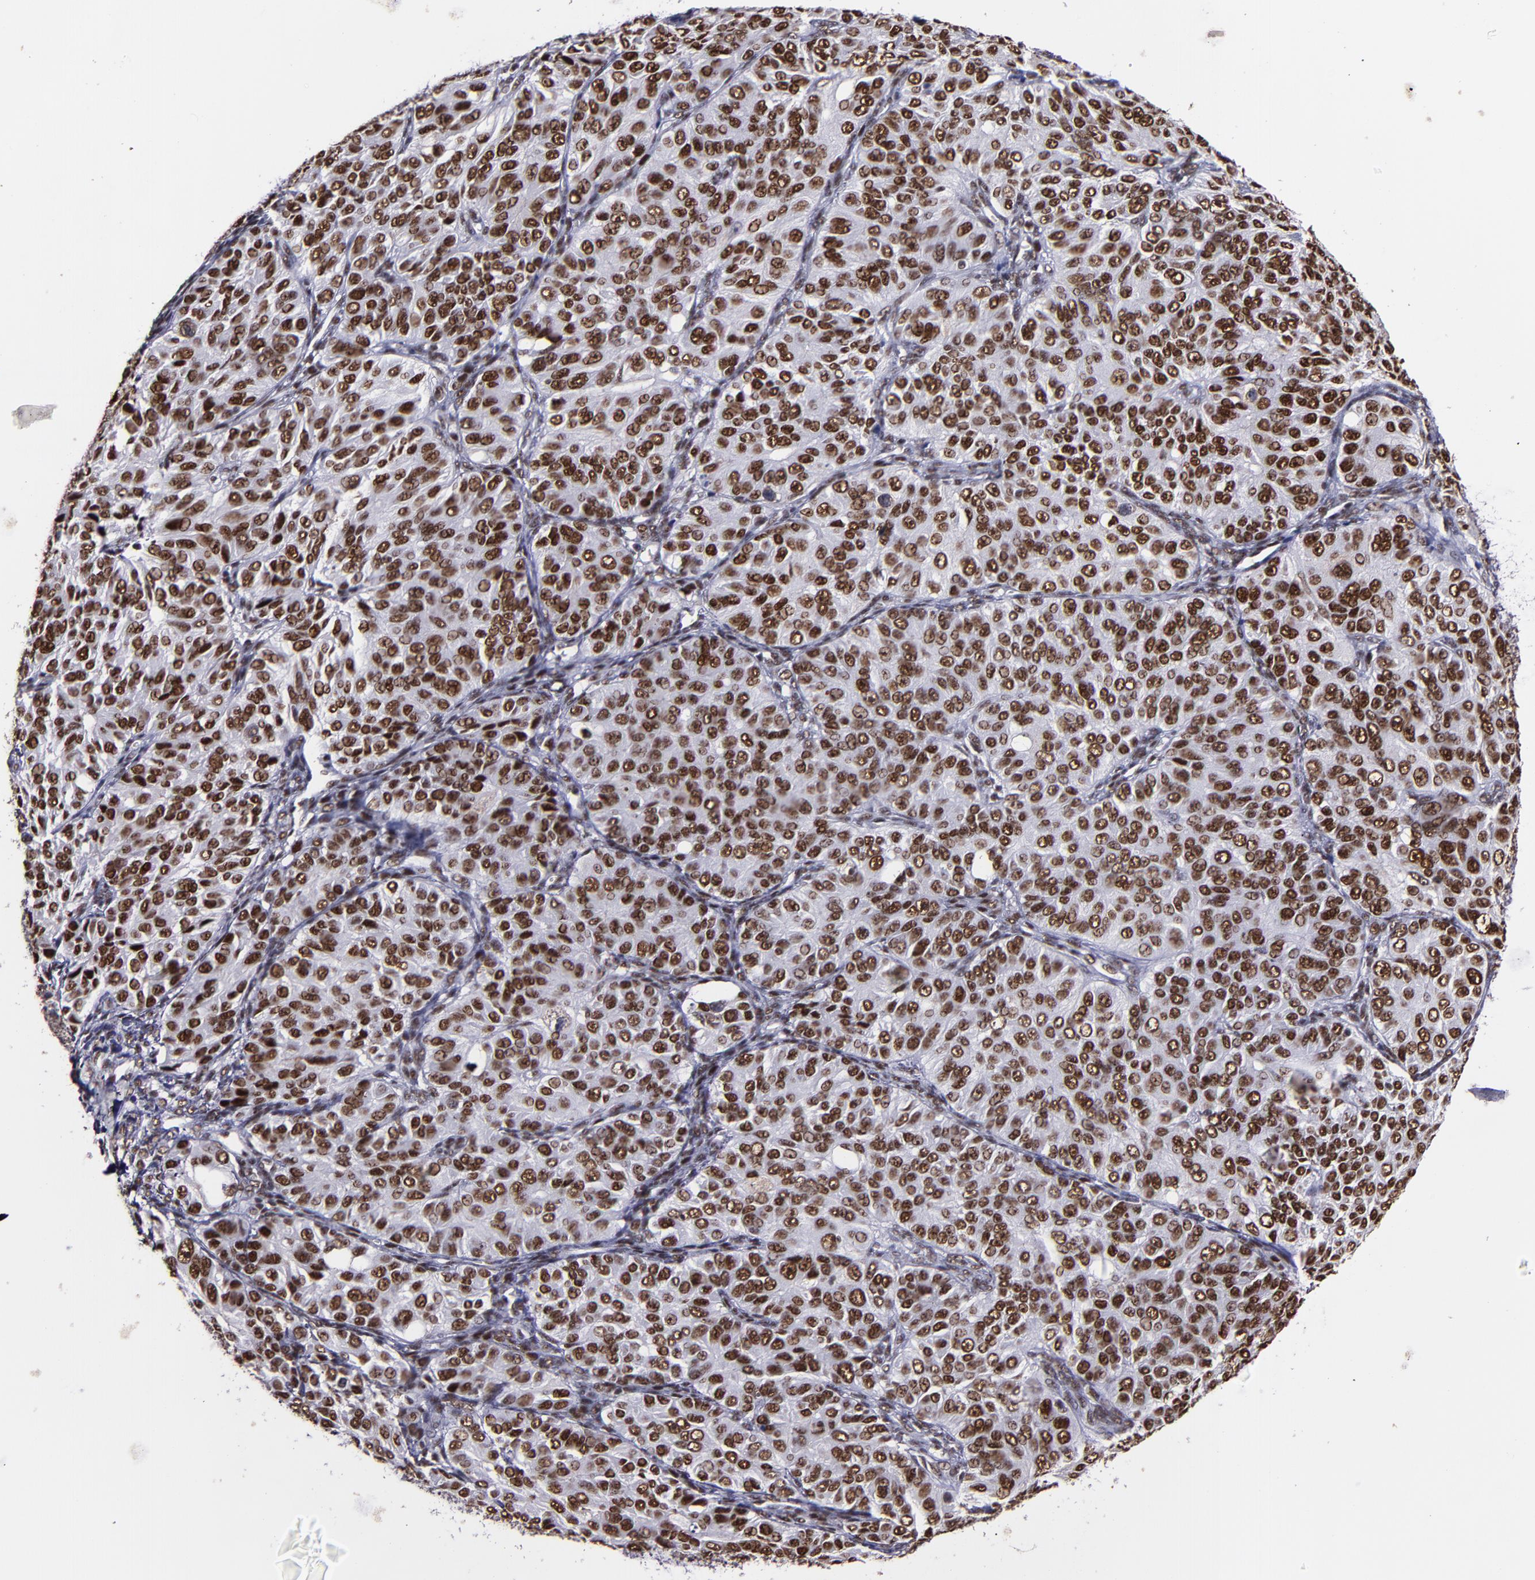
{"staining": {"intensity": "strong", "quantity": ">75%", "location": "nuclear"}, "tissue": "ovarian cancer", "cell_type": "Tumor cells", "image_type": "cancer", "snomed": [{"axis": "morphology", "description": "Carcinoma, endometroid"}, {"axis": "topography", "description": "Ovary"}], "caption": "DAB (3,3'-diaminobenzidine) immunohistochemical staining of endometroid carcinoma (ovarian) displays strong nuclear protein positivity in about >75% of tumor cells.", "gene": "PPP4R3A", "patient": {"sex": "female", "age": 51}}